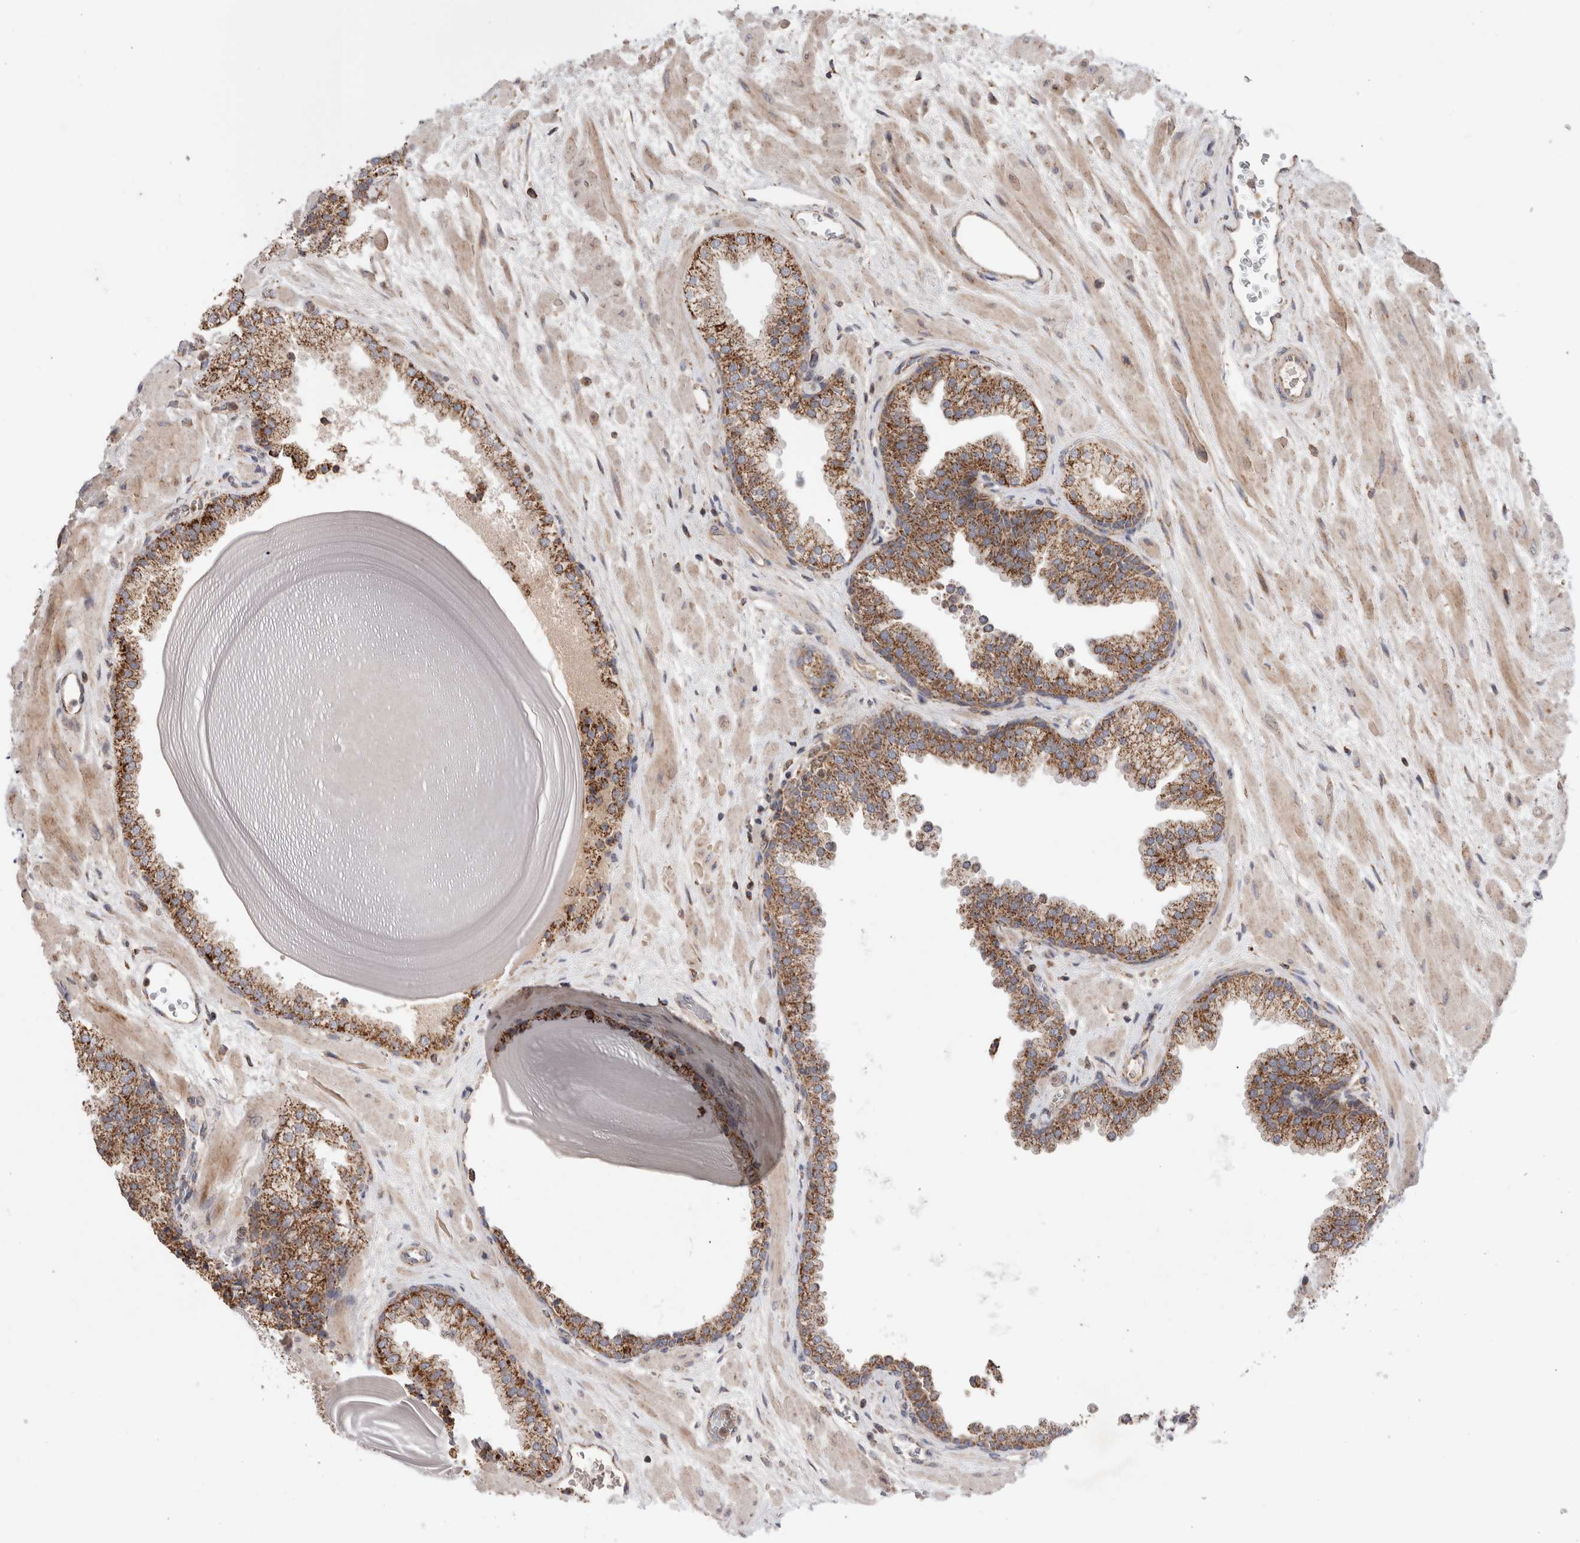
{"staining": {"intensity": "strong", "quantity": ">75%", "location": "cytoplasmic/membranous"}, "tissue": "prostate", "cell_type": "Glandular cells", "image_type": "normal", "snomed": [{"axis": "morphology", "description": "Normal tissue, NOS"}, {"axis": "topography", "description": "Prostate"}], "caption": "Brown immunohistochemical staining in benign prostate shows strong cytoplasmic/membranous positivity in about >75% of glandular cells.", "gene": "KIF21B", "patient": {"sex": "male", "age": 48}}